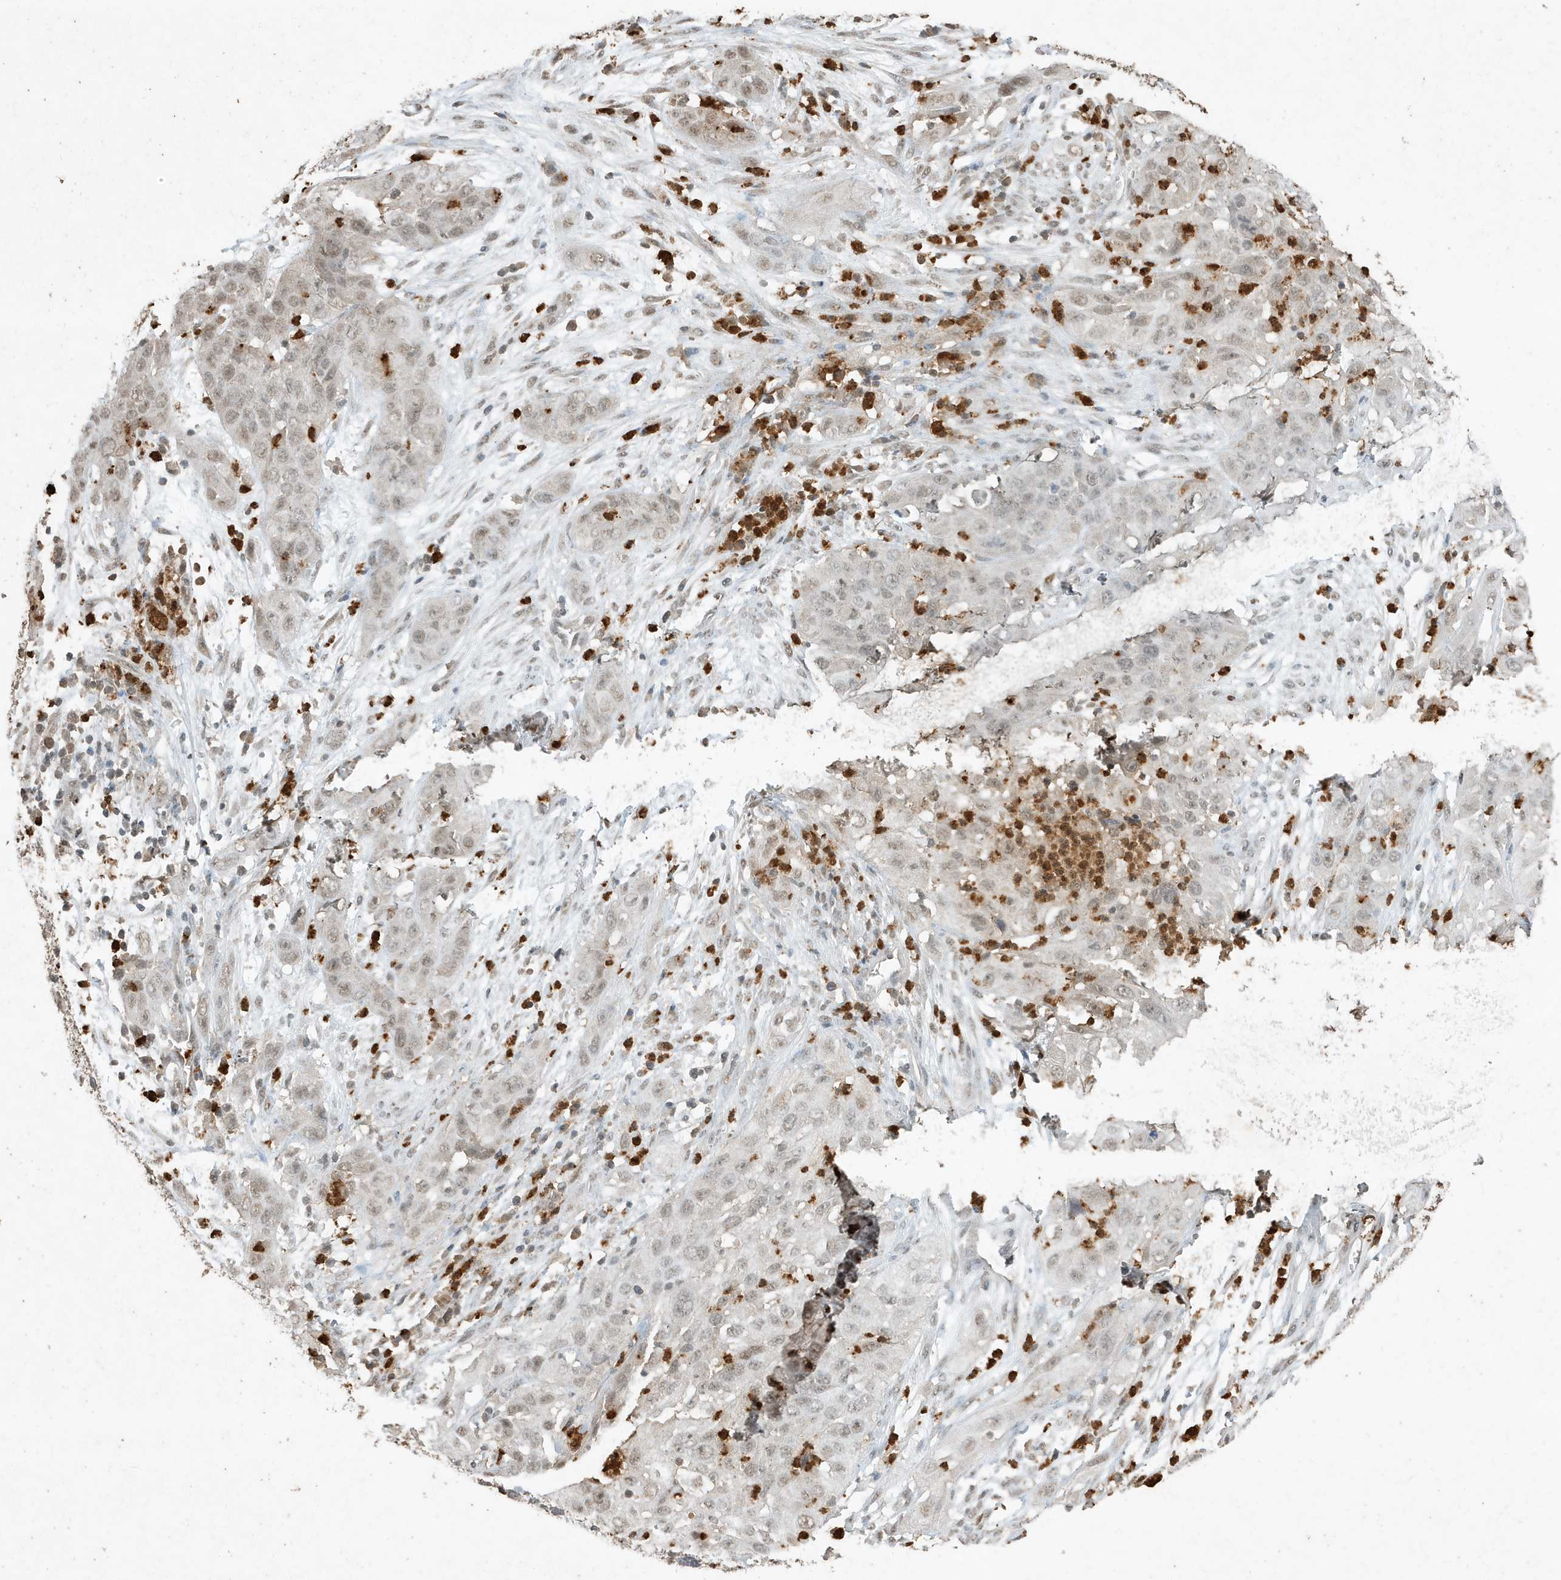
{"staining": {"intensity": "weak", "quantity": "25%-75%", "location": "nuclear"}, "tissue": "cervical cancer", "cell_type": "Tumor cells", "image_type": "cancer", "snomed": [{"axis": "morphology", "description": "Squamous cell carcinoma, NOS"}, {"axis": "topography", "description": "Cervix"}], "caption": "Protein positivity by IHC shows weak nuclear positivity in approximately 25%-75% of tumor cells in cervical cancer.", "gene": "DEFA1", "patient": {"sex": "female", "age": 32}}